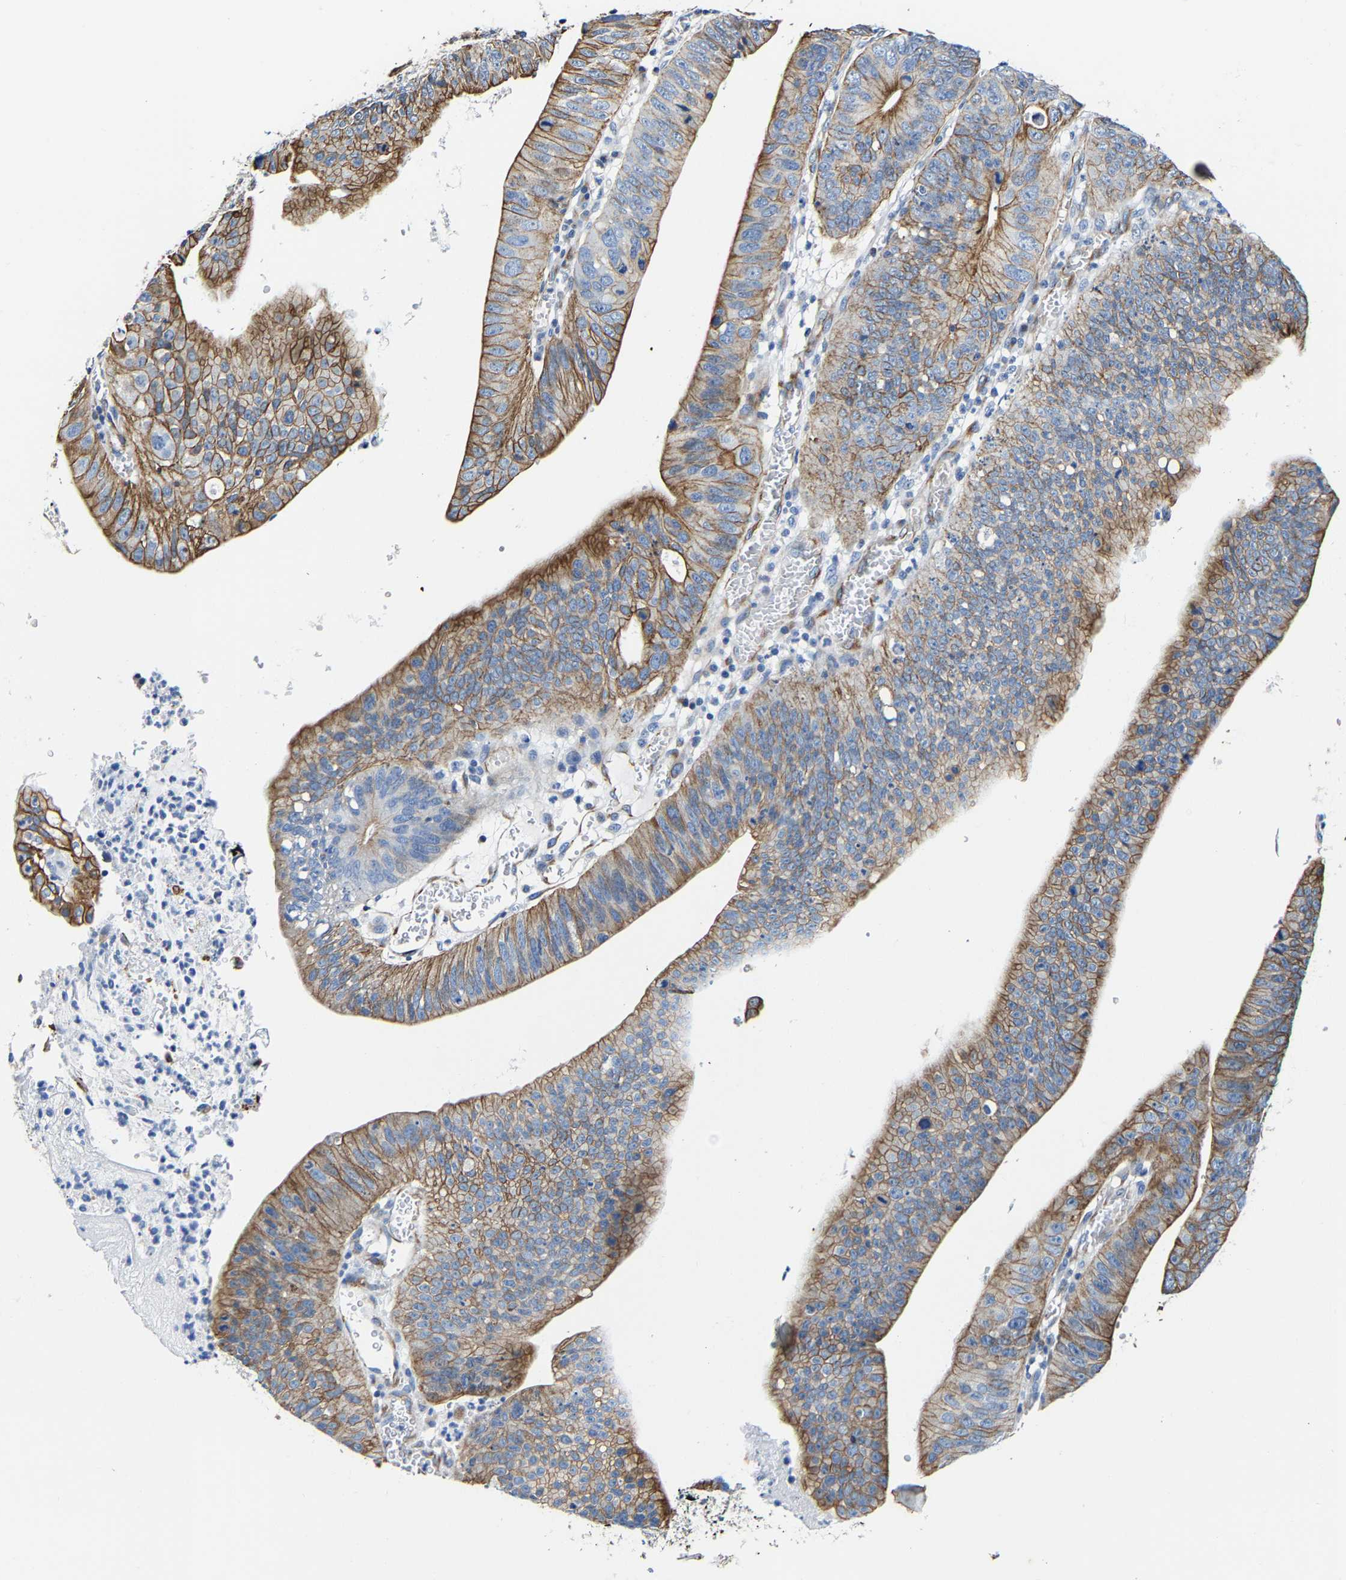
{"staining": {"intensity": "moderate", "quantity": ">75%", "location": "cytoplasmic/membranous"}, "tissue": "stomach cancer", "cell_type": "Tumor cells", "image_type": "cancer", "snomed": [{"axis": "morphology", "description": "Adenocarcinoma, NOS"}, {"axis": "topography", "description": "Stomach"}], "caption": "Human stomach cancer (adenocarcinoma) stained with a protein marker exhibits moderate staining in tumor cells.", "gene": "MMEL1", "patient": {"sex": "male", "age": 59}}